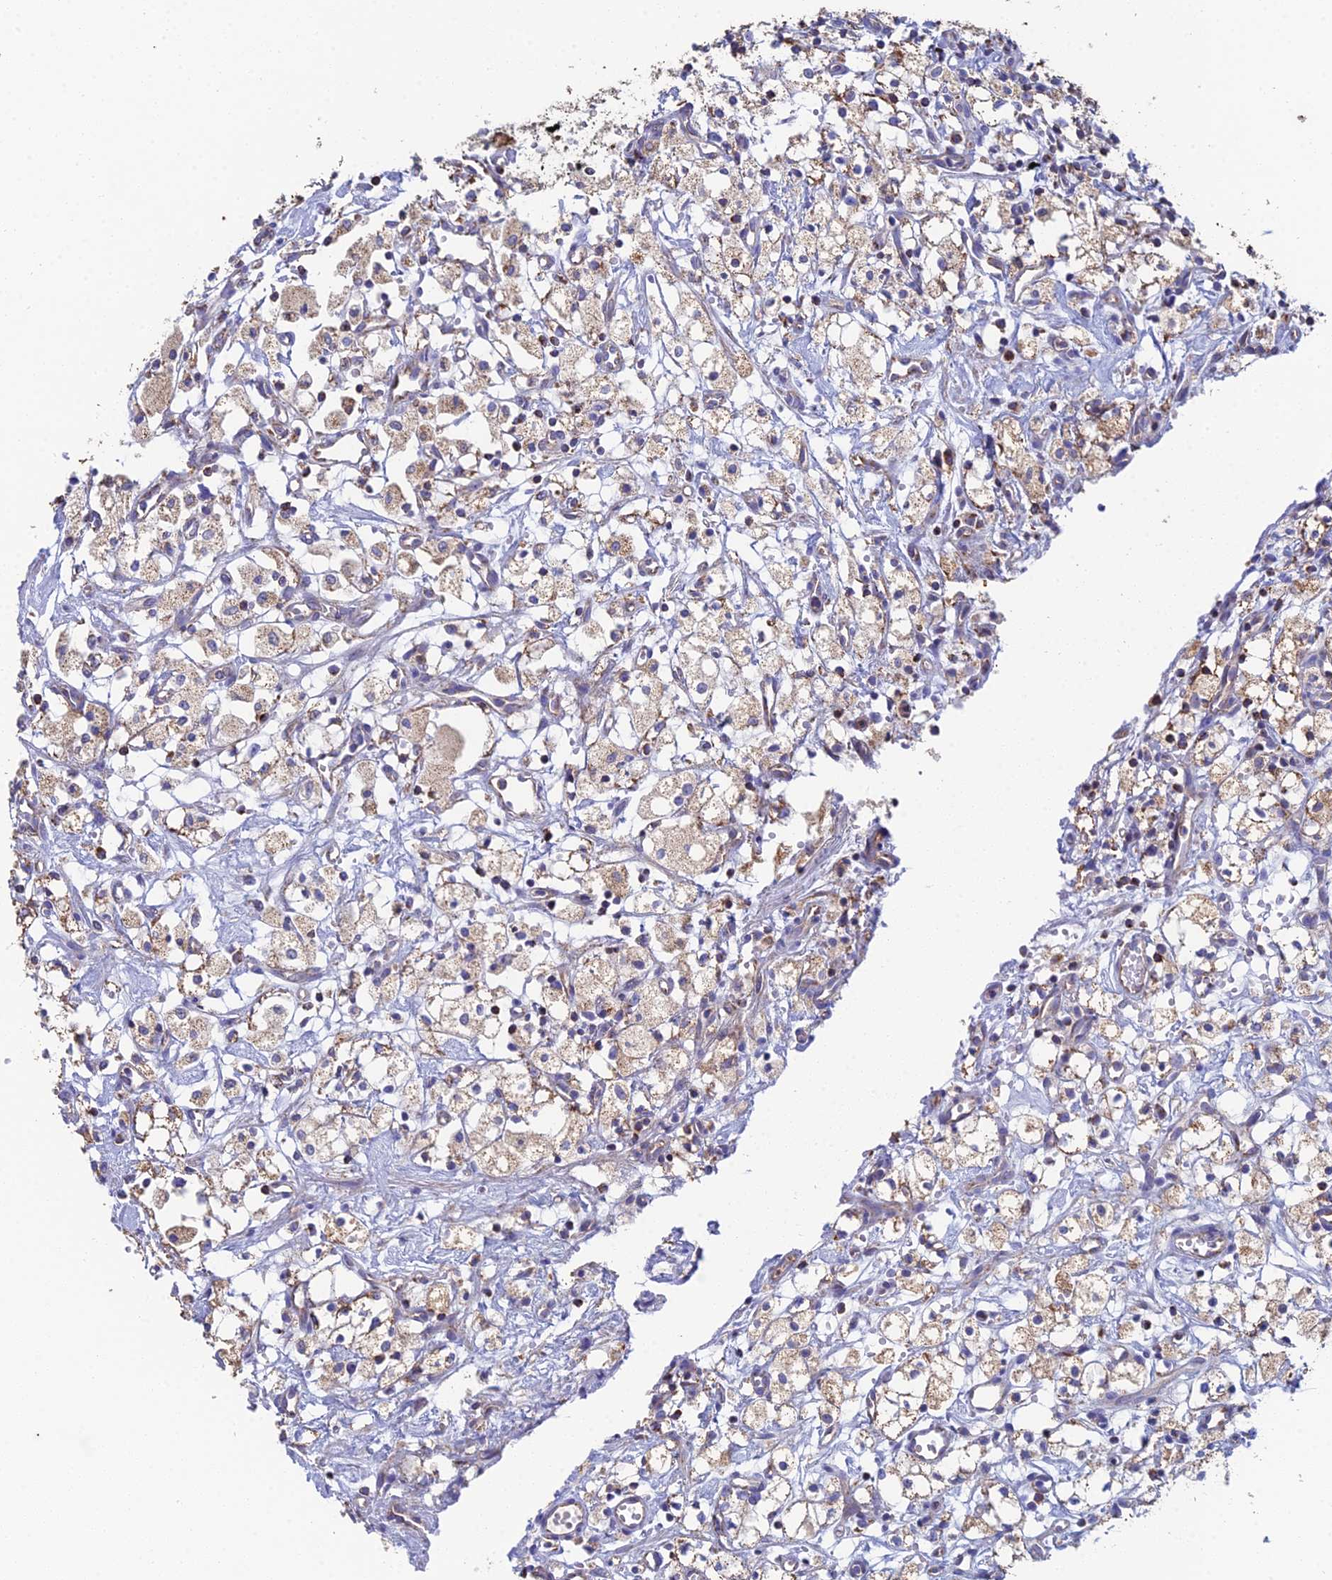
{"staining": {"intensity": "moderate", "quantity": "25%-75%", "location": "cytoplasmic/membranous"}, "tissue": "renal cancer", "cell_type": "Tumor cells", "image_type": "cancer", "snomed": [{"axis": "morphology", "description": "Adenocarcinoma, NOS"}, {"axis": "topography", "description": "Kidney"}], "caption": "An image of human renal cancer (adenocarcinoma) stained for a protein exhibits moderate cytoplasmic/membranous brown staining in tumor cells.", "gene": "SPOCK2", "patient": {"sex": "male", "age": 59}}